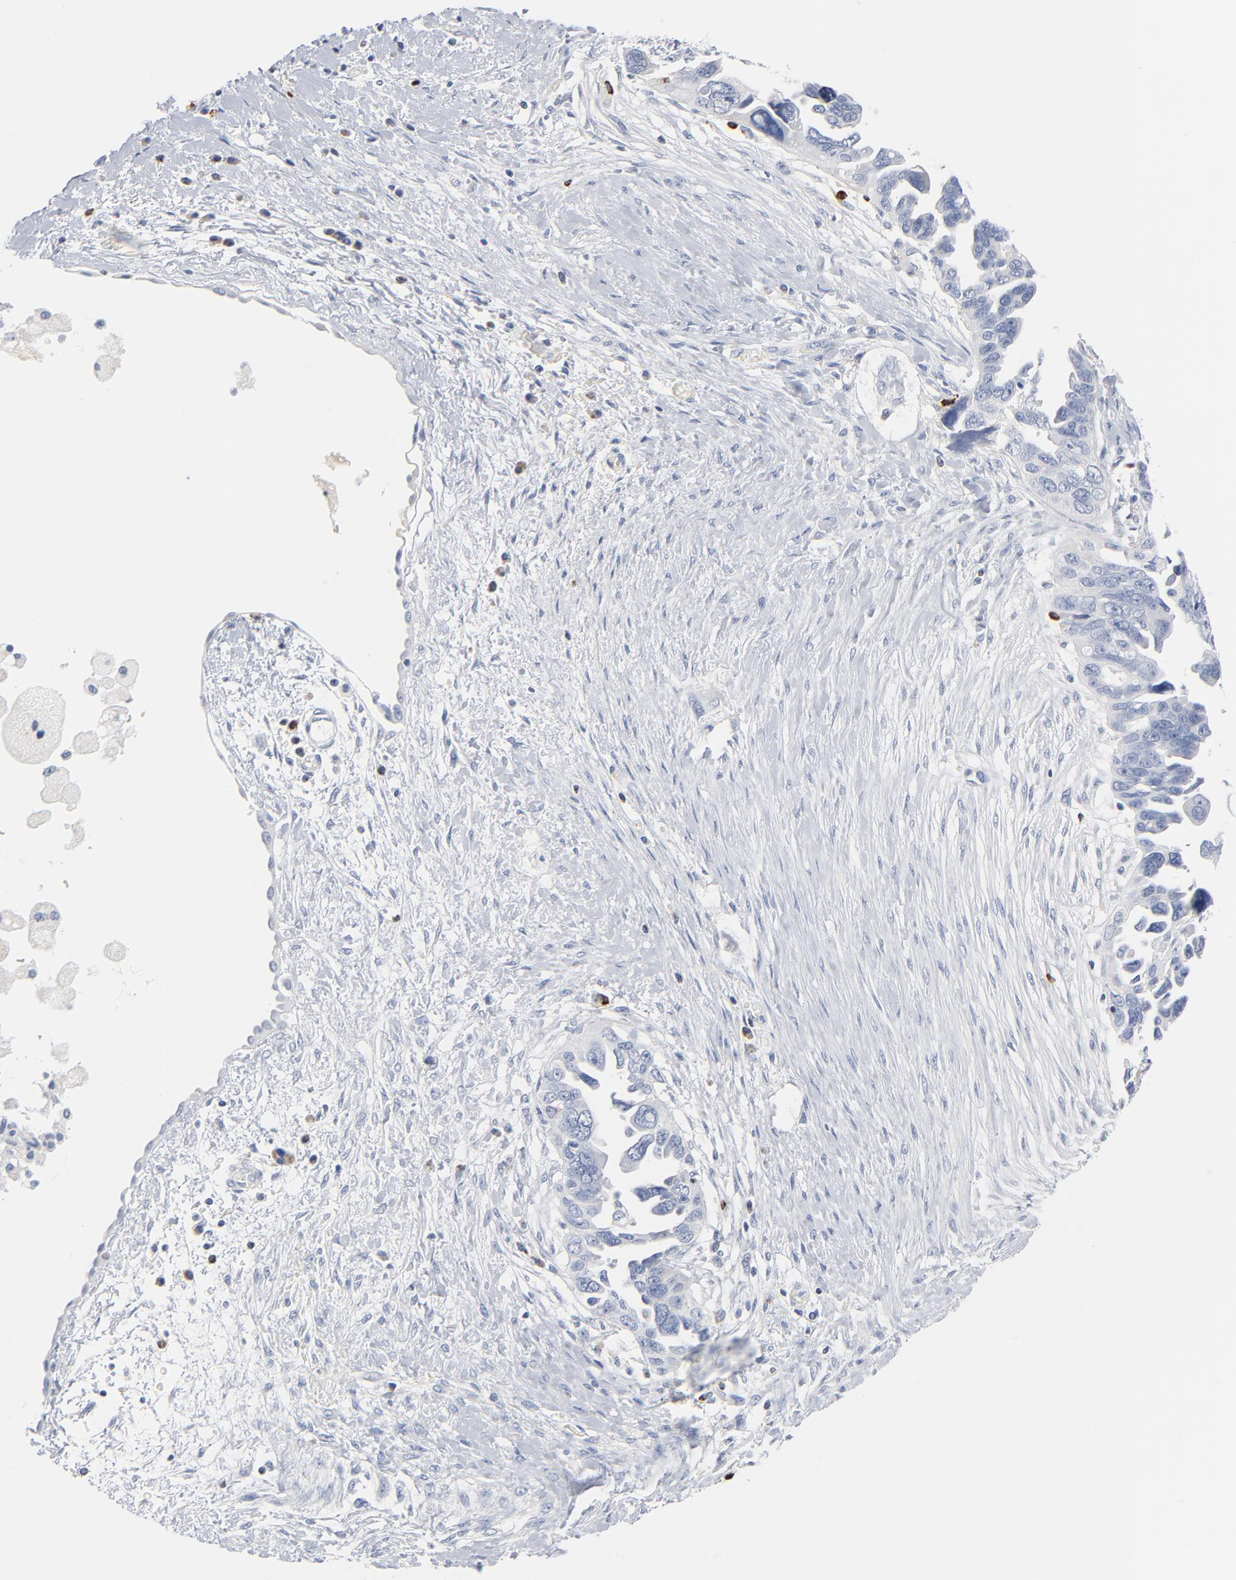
{"staining": {"intensity": "negative", "quantity": "none", "location": "none"}, "tissue": "ovarian cancer", "cell_type": "Tumor cells", "image_type": "cancer", "snomed": [{"axis": "morphology", "description": "Cystadenocarcinoma, serous, NOS"}, {"axis": "topography", "description": "Ovary"}], "caption": "A histopathology image of human ovarian cancer is negative for staining in tumor cells. The staining is performed using DAB (3,3'-diaminobenzidine) brown chromogen with nuclei counter-stained in using hematoxylin.", "gene": "GZMB", "patient": {"sex": "female", "age": 63}}